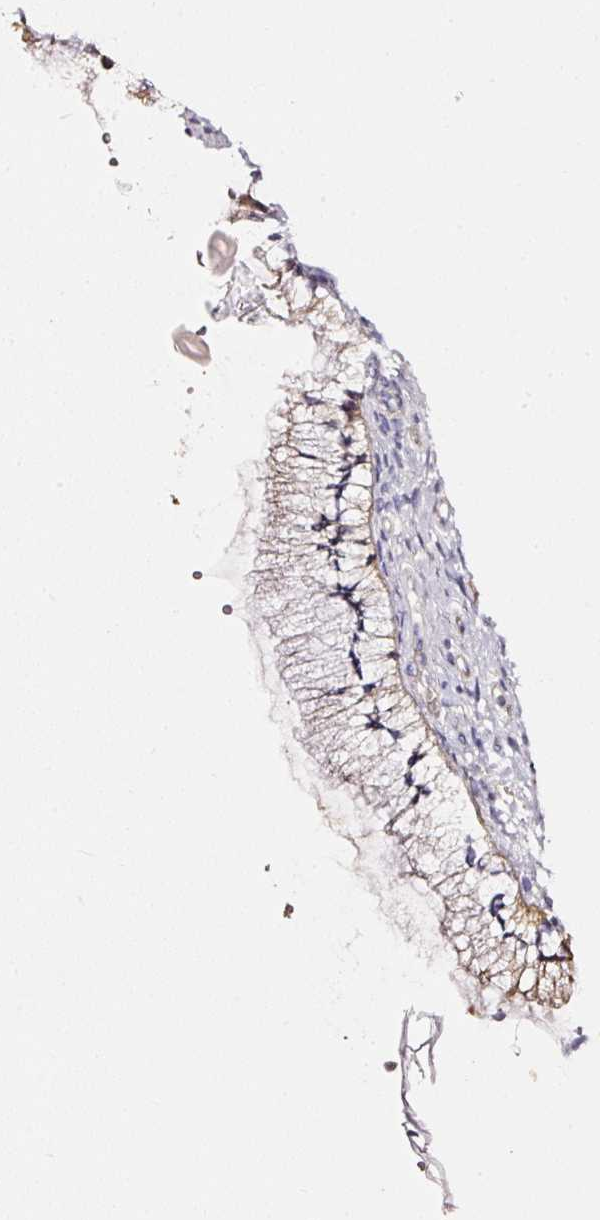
{"staining": {"intensity": "moderate", "quantity": "25%-75%", "location": "cytoplasmic/membranous"}, "tissue": "cervix", "cell_type": "Glandular cells", "image_type": "normal", "snomed": [{"axis": "morphology", "description": "Normal tissue, NOS"}, {"axis": "topography", "description": "Cervix"}], "caption": "Moderate cytoplasmic/membranous expression is seen in about 25%-75% of glandular cells in benign cervix.", "gene": "CD47", "patient": {"sex": "female", "age": 36}}